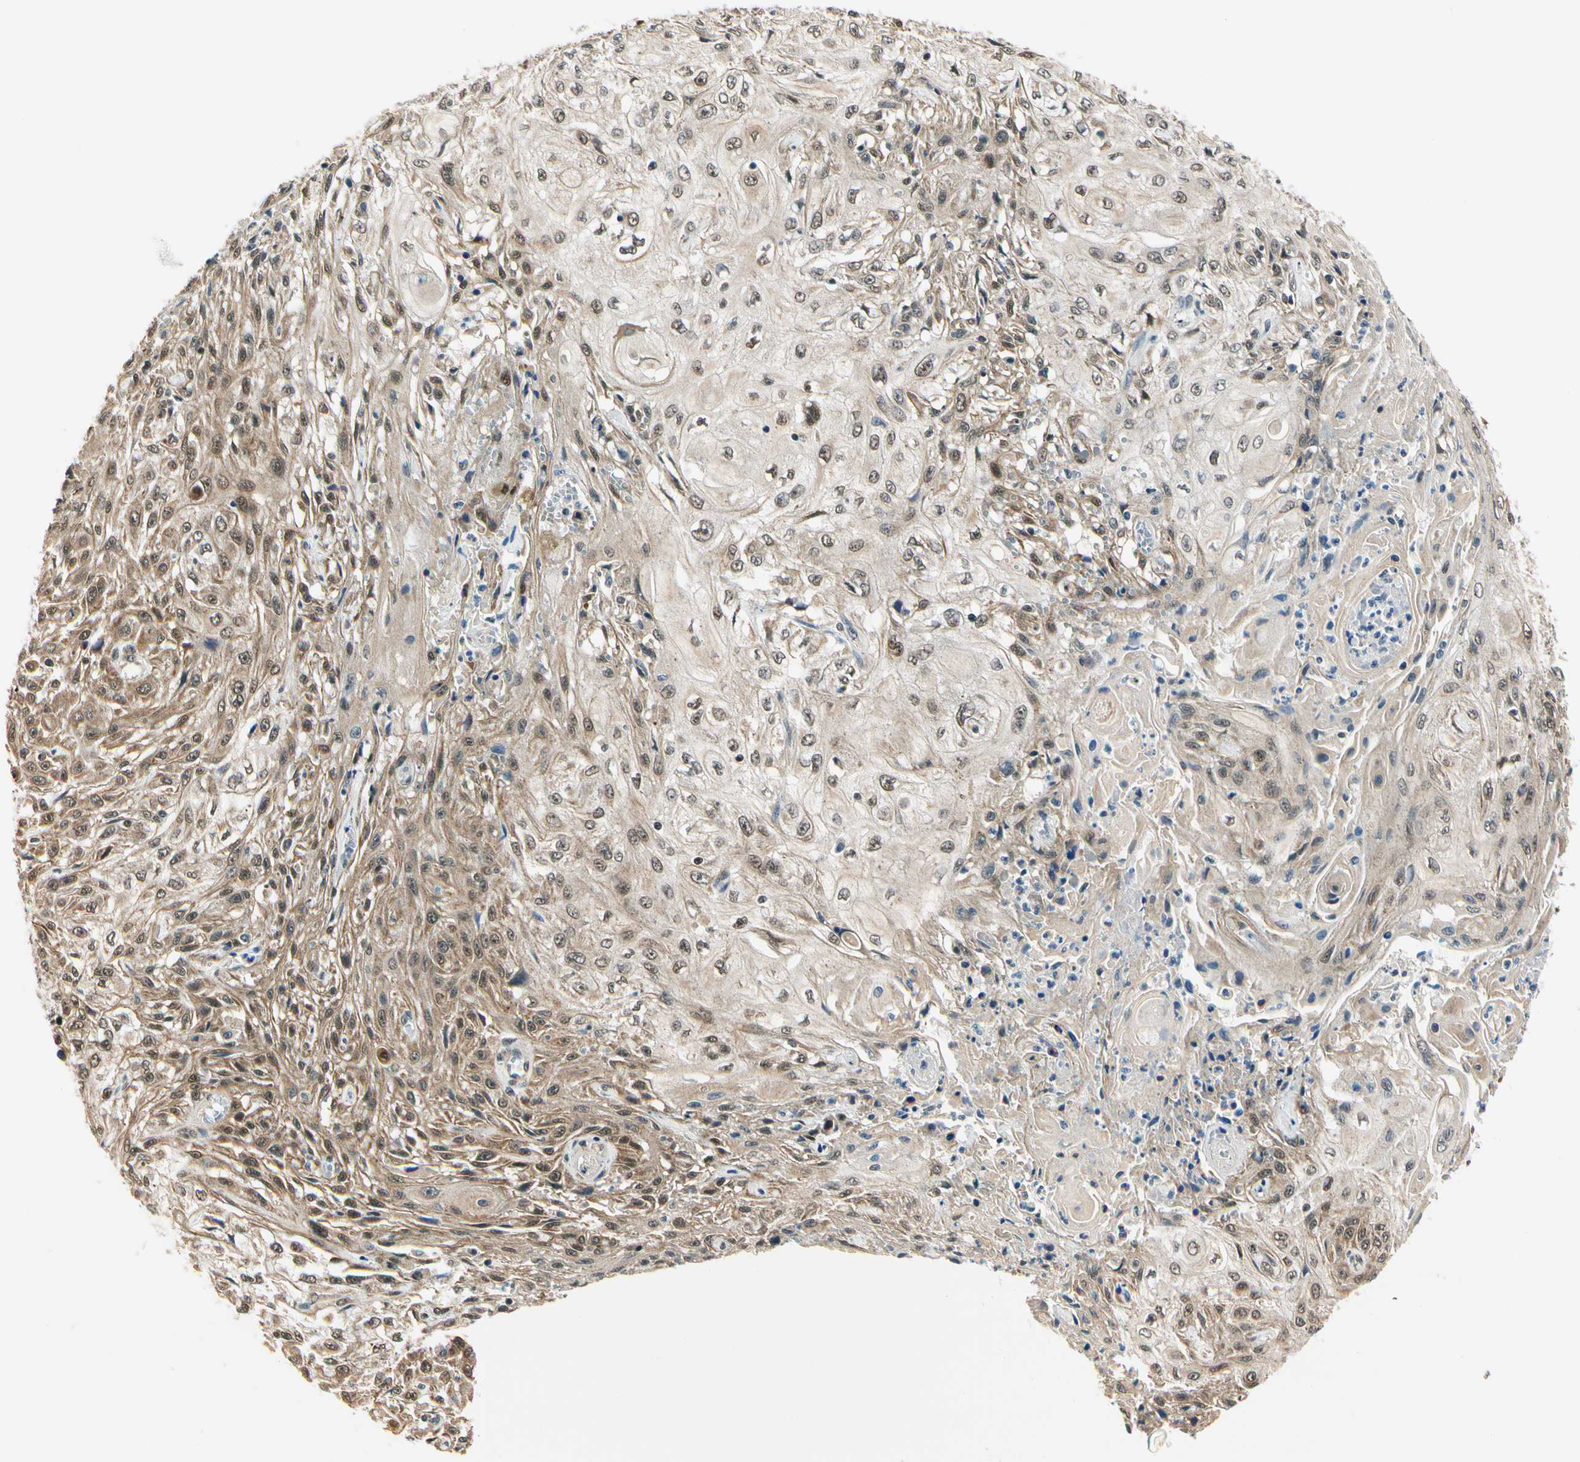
{"staining": {"intensity": "moderate", "quantity": ">75%", "location": "cytoplasmic/membranous"}, "tissue": "skin cancer", "cell_type": "Tumor cells", "image_type": "cancer", "snomed": [{"axis": "morphology", "description": "Squamous cell carcinoma, NOS"}, {"axis": "morphology", "description": "Squamous cell carcinoma, metastatic, NOS"}, {"axis": "topography", "description": "Skin"}, {"axis": "topography", "description": "Lymph node"}], "caption": "Immunohistochemistry image of neoplastic tissue: skin squamous cell carcinoma stained using immunohistochemistry demonstrates medium levels of moderate protein expression localized specifically in the cytoplasmic/membranous of tumor cells, appearing as a cytoplasmic/membranous brown color.", "gene": "PDK2", "patient": {"sex": "male", "age": 75}}